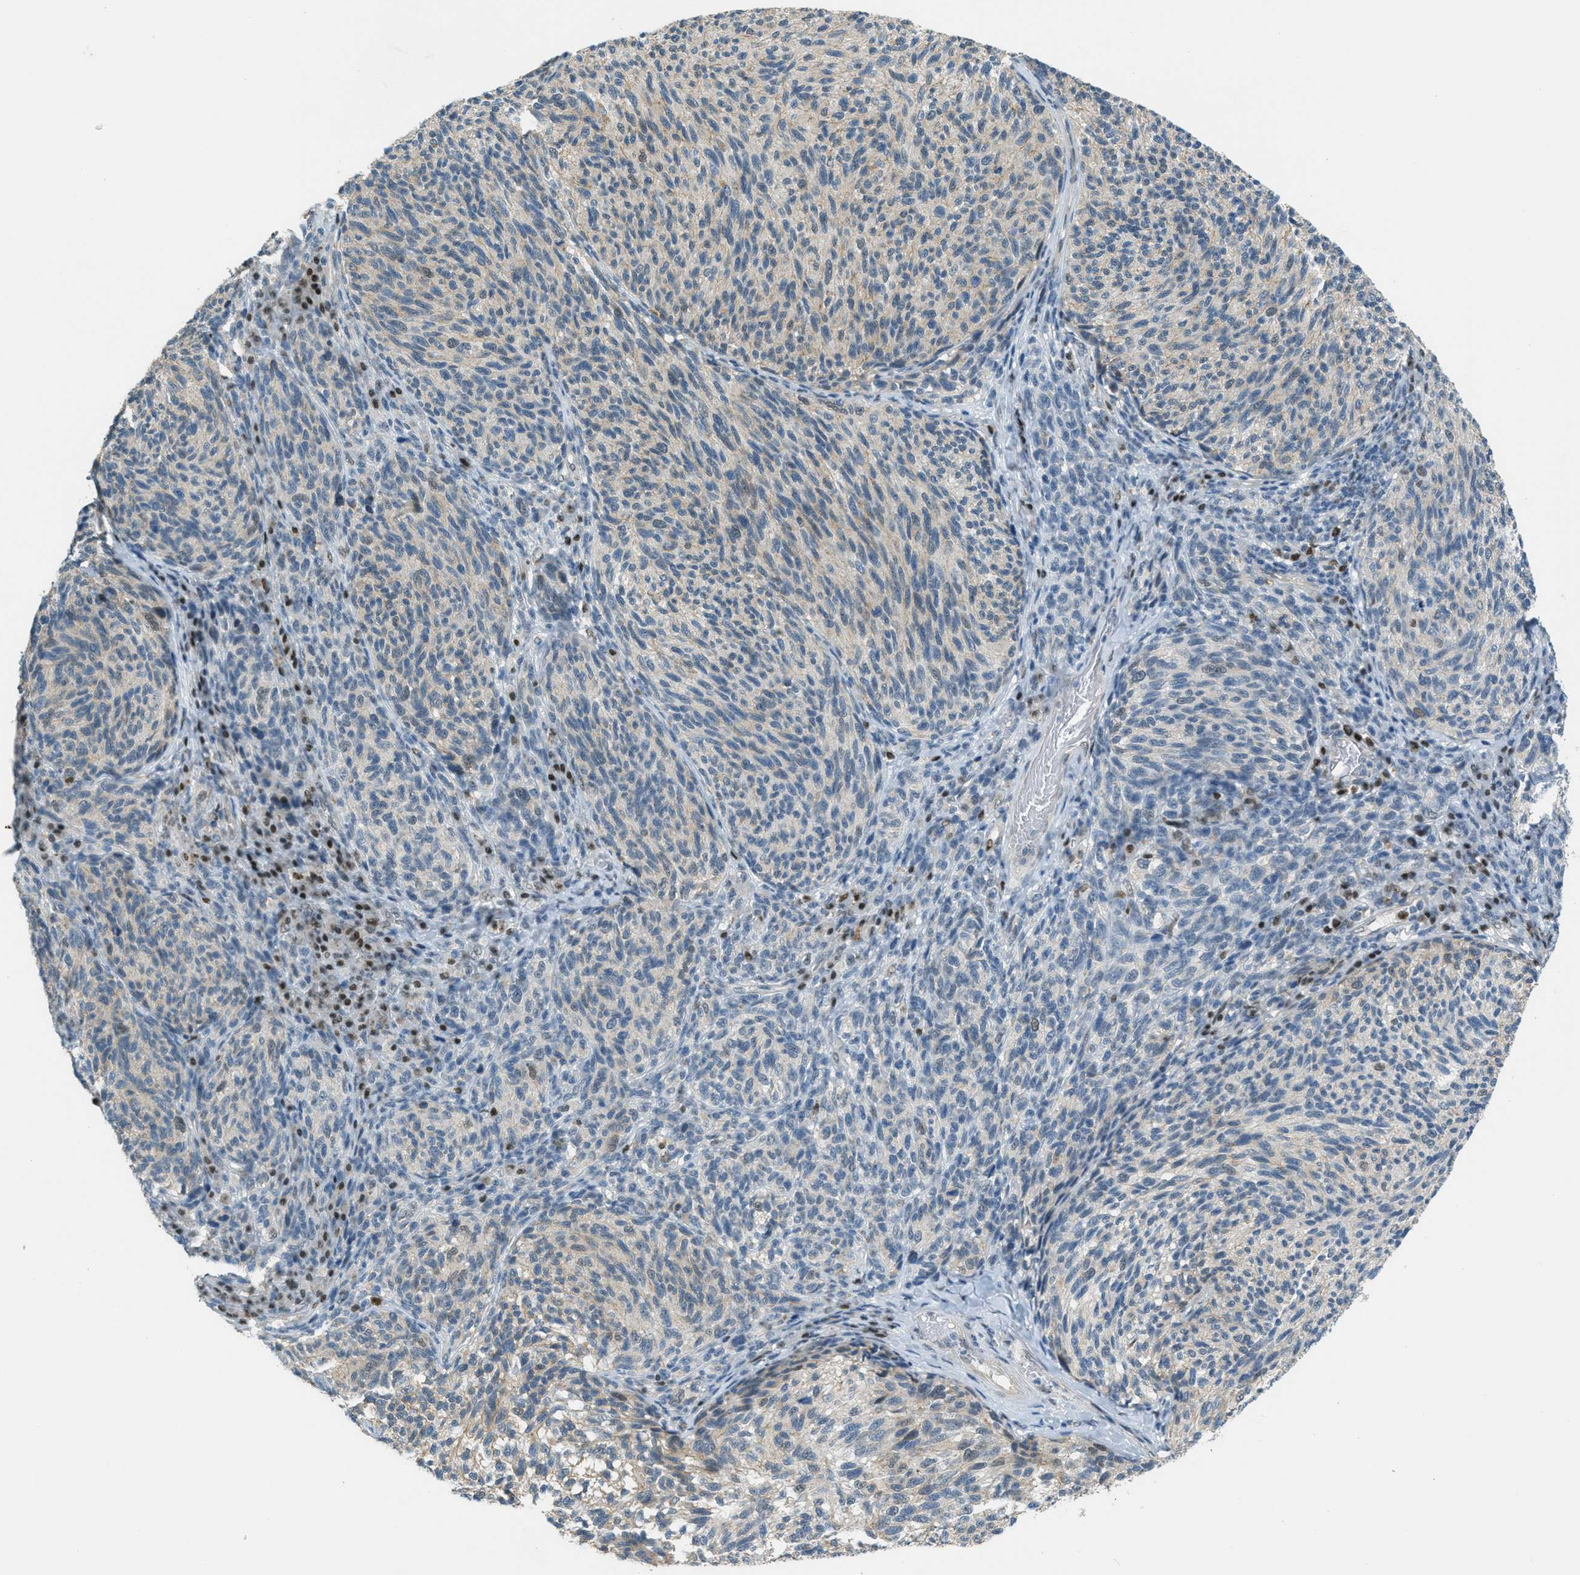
{"staining": {"intensity": "weak", "quantity": "25%-75%", "location": "cytoplasmic/membranous"}, "tissue": "melanoma", "cell_type": "Tumor cells", "image_type": "cancer", "snomed": [{"axis": "morphology", "description": "Malignant melanoma, NOS"}, {"axis": "topography", "description": "Skin"}], "caption": "High-power microscopy captured an IHC photomicrograph of melanoma, revealing weak cytoplasmic/membranous positivity in approximately 25%-75% of tumor cells.", "gene": "TCF3", "patient": {"sex": "female", "age": 73}}